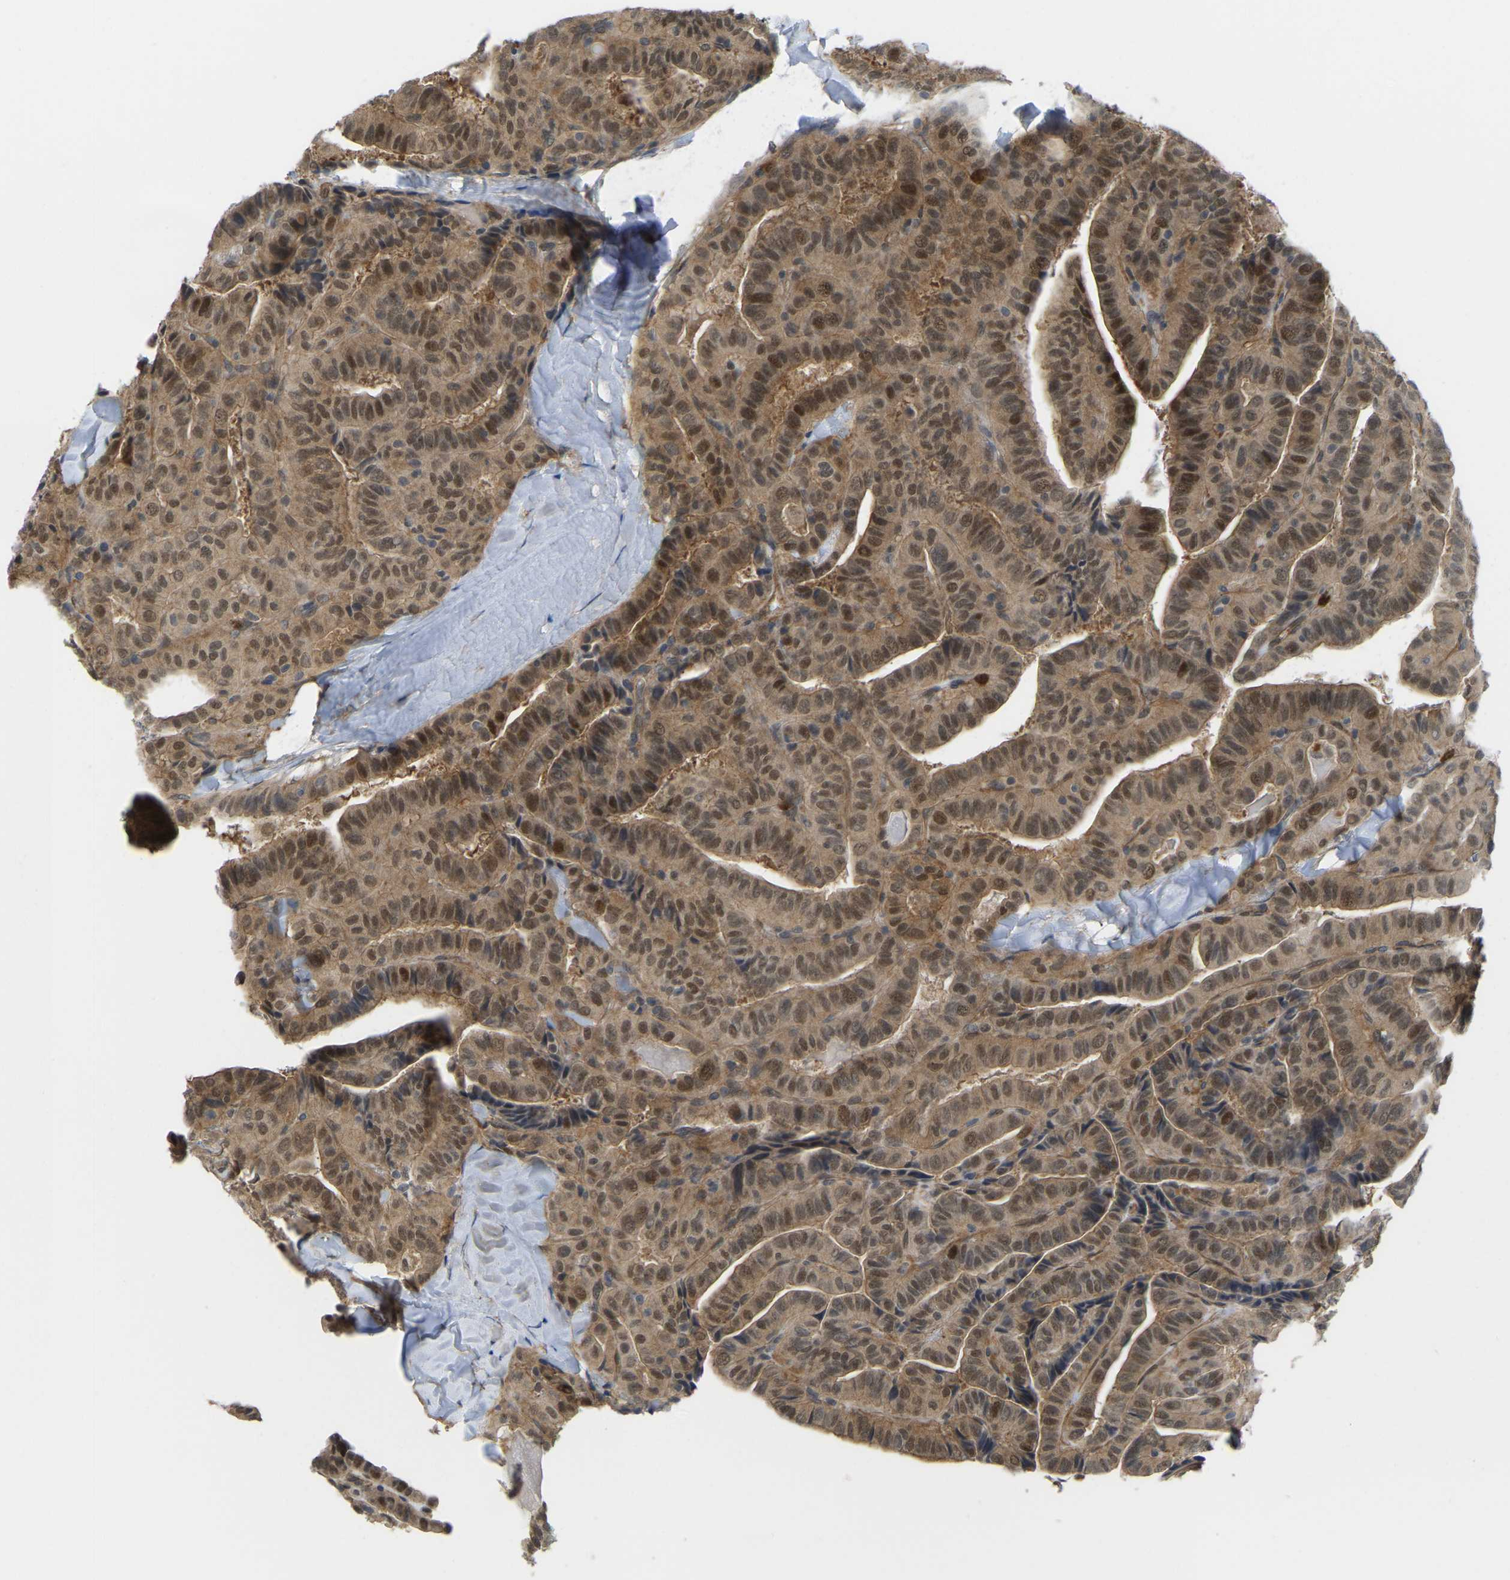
{"staining": {"intensity": "moderate", "quantity": ">75%", "location": "cytoplasmic/membranous,nuclear"}, "tissue": "thyroid cancer", "cell_type": "Tumor cells", "image_type": "cancer", "snomed": [{"axis": "morphology", "description": "Papillary adenocarcinoma, NOS"}, {"axis": "topography", "description": "Thyroid gland"}], "caption": "Immunohistochemistry (IHC) (DAB (3,3'-diaminobenzidine)) staining of thyroid papillary adenocarcinoma displays moderate cytoplasmic/membranous and nuclear protein staining in about >75% of tumor cells.", "gene": "SERPINB5", "patient": {"sex": "male", "age": 77}}